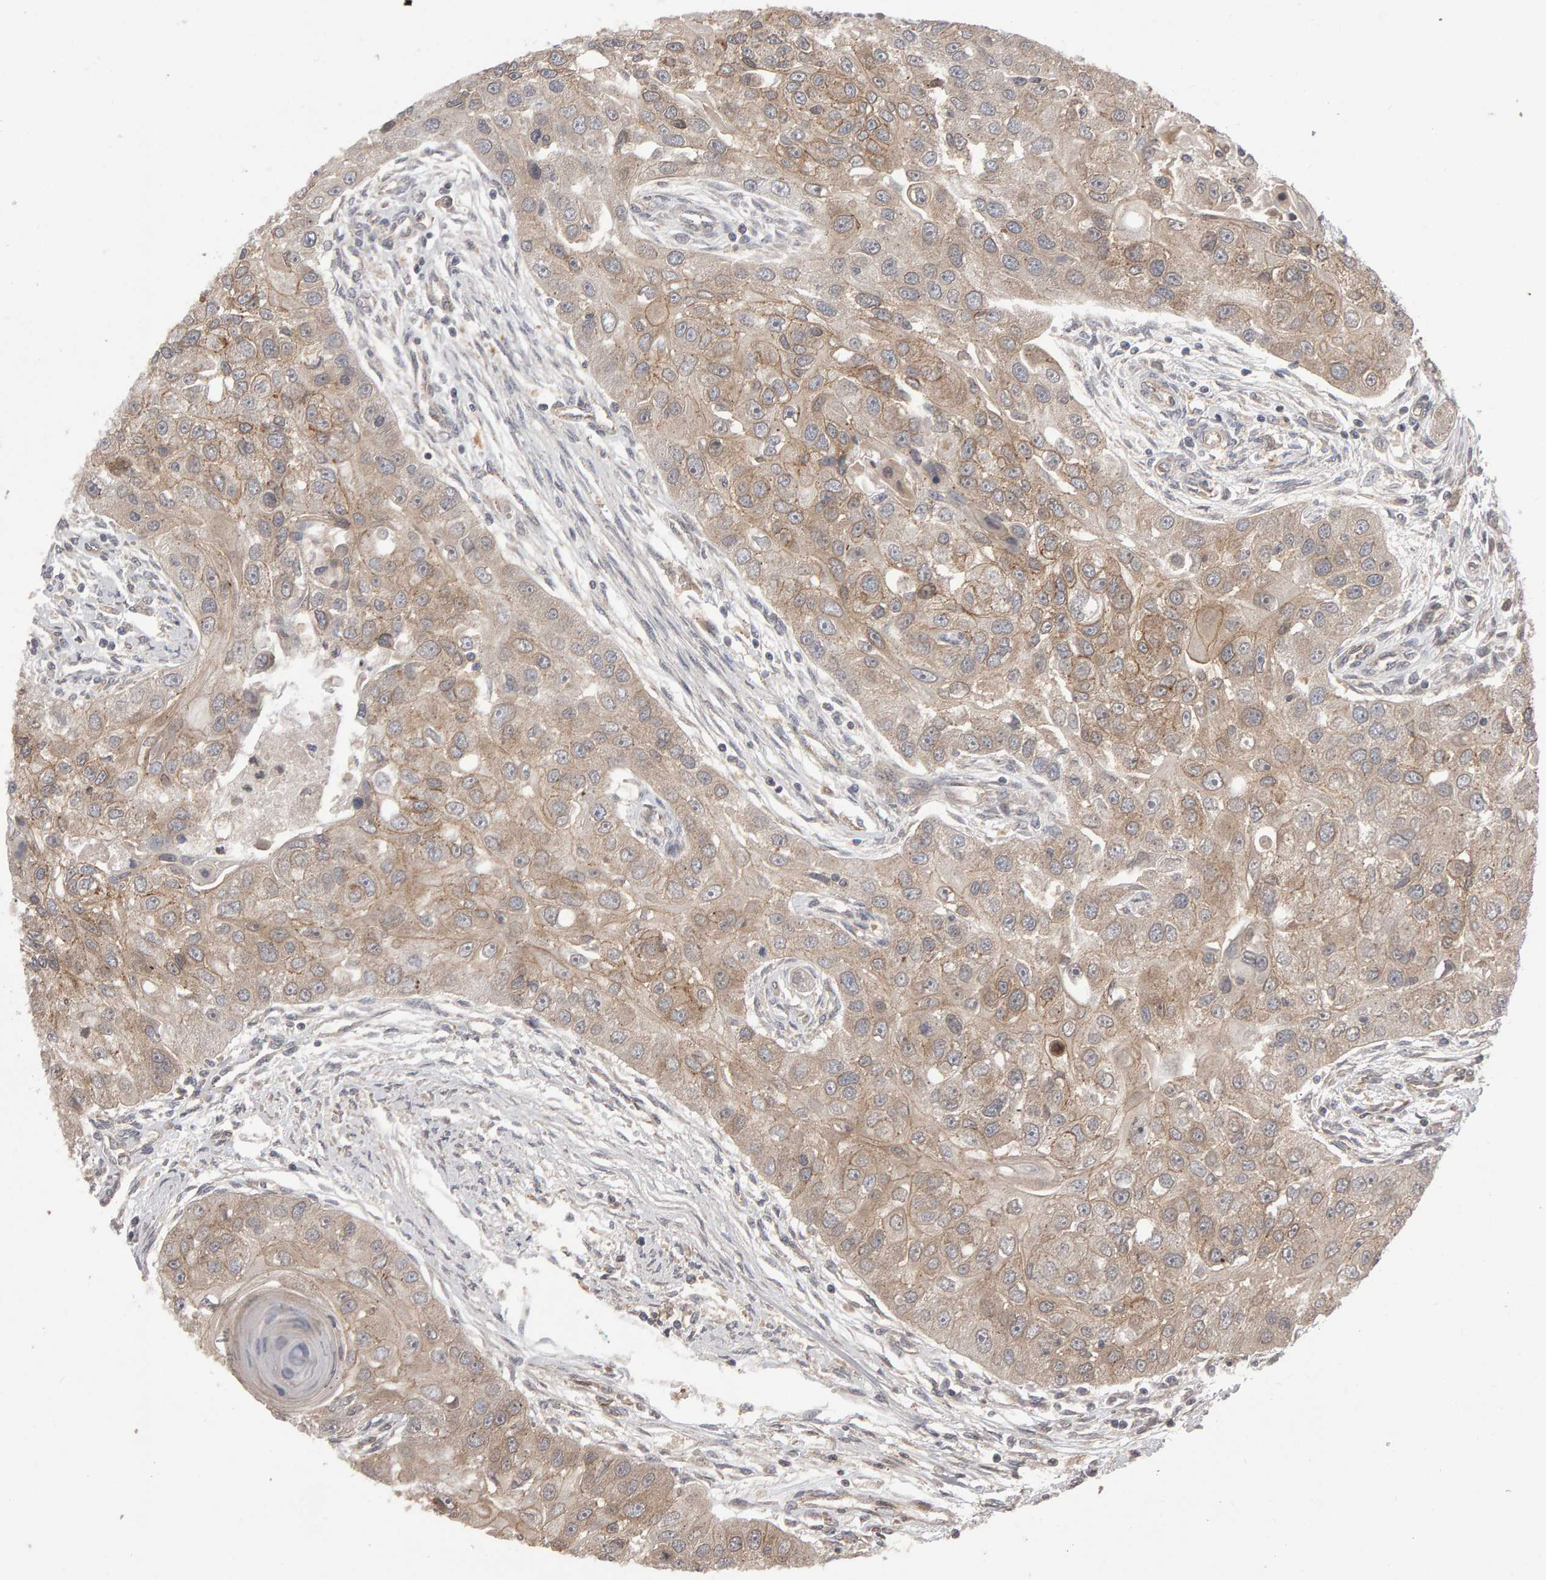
{"staining": {"intensity": "weak", "quantity": ">75%", "location": "cytoplasmic/membranous"}, "tissue": "head and neck cancer", "cell_type": "Tumor cells", "image_type": "cancer", "snomed": [{"axis": "morphology", "description": "Normal tissue, NOS"}, {"axis": "morphology", "description": "Squamous cell carcinoma, NOS"}, {"axis": "topography", "description": "Skeletal muscle"}, {"axis": "topography", "description": "Head-Neck"}], "caption": "Protein staining exhibits weak cytoplasmic/membranous staining in approximately >75% of tumor cells in head and neck squamous cell carcinoma.", "gene": "SCRIB", "patient": {"sex": "male", "age": 51}}